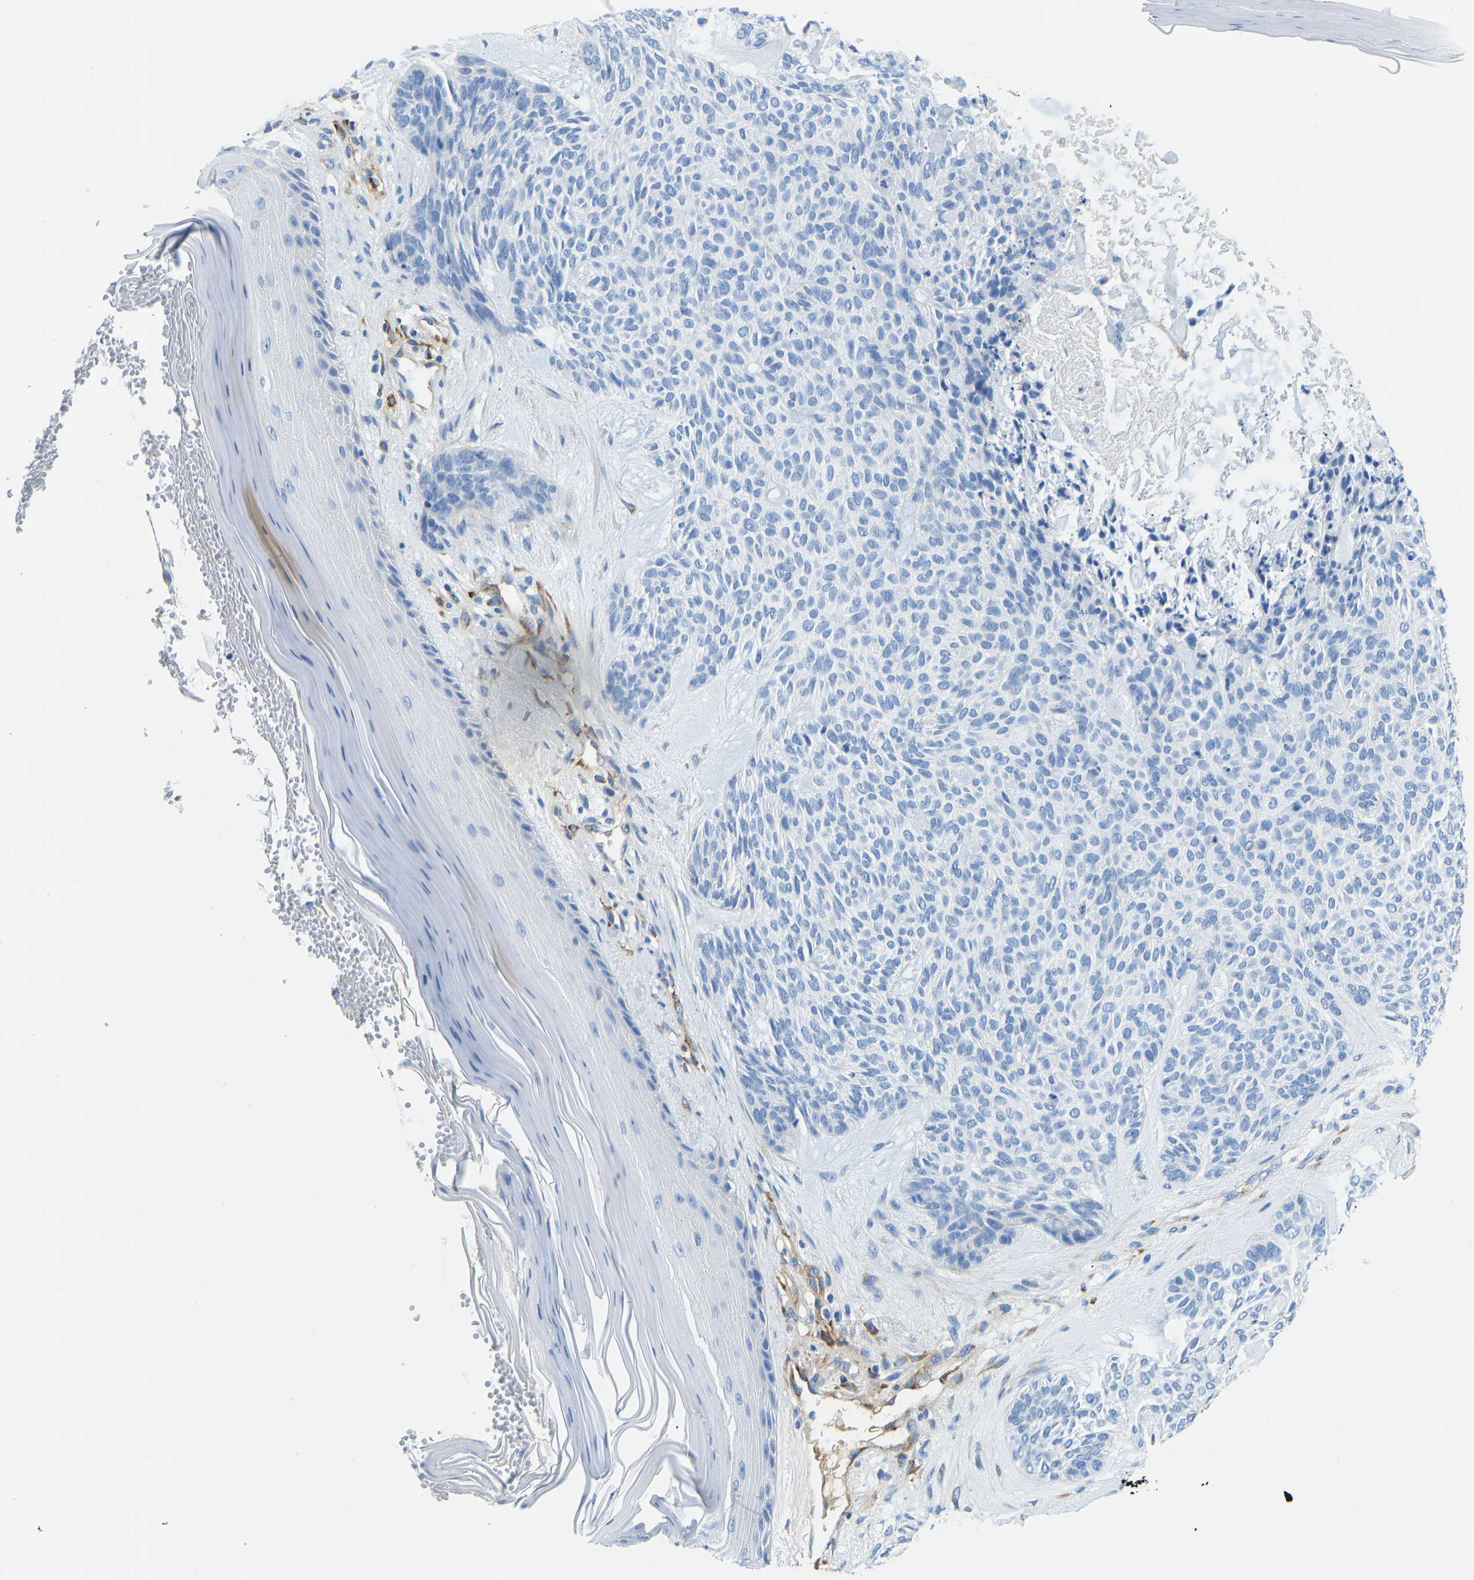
{"staining": {"intensity": "negative", "quantity": "none", "location": "none"}, "tissue": "skin cancer", "cell_type": "Tumor cells", "image_type": "cancer", "snomed": [{"axis": "morphology", "description": "Basal cell carcinoma"}, {"axis": "topography", "description": "Skin"}], "caption": "Immunohistochemistry histopathology image of human basal cell carcinoma (skin) stained for a protein (brown), which demonstrates no positivity in tumor cells.", "gene": "COL15A1", "patient": {"sex": "male", "age": 55}}